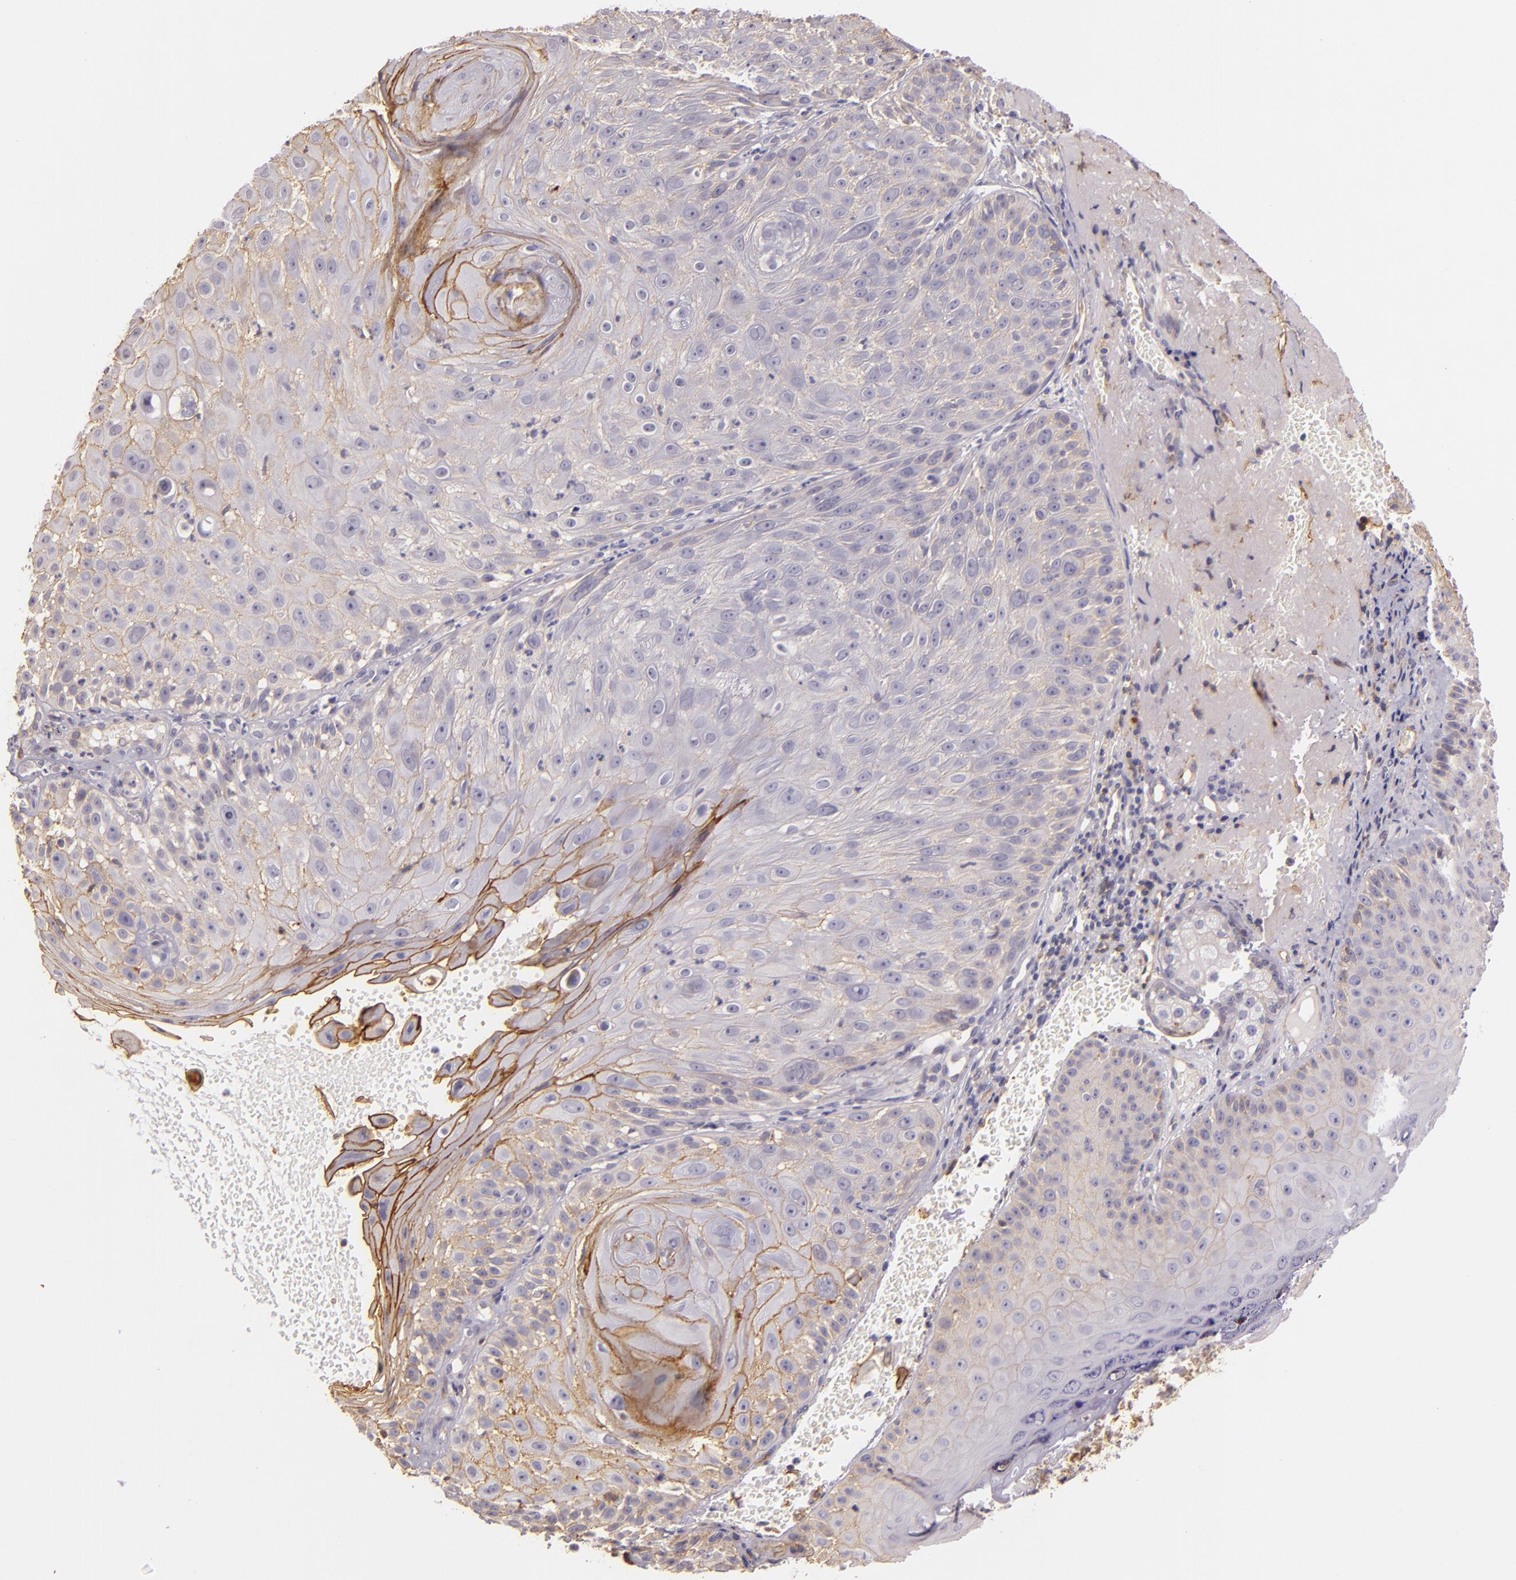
{"staining": {"intensity": "weak", "quantity": ">75%", "location": "cytoplasmic/membranous"}, "tissue": "skin cancer", "cell_type": "Tumor cells", "image_type": "cancer", "snomed": [{"axis": "morphology", "description": "Squamous cell carcinoma, NOS"}, {"axis": "topography", "description": "Skin"}], "caption": "Immunohistochemistry (DAB (3,3'-diaminobenzidine)) staining of human skin squamous cell carcinoma demonstrates weak cytoplasmic/membranous protein positivity in about >75% of tumor cells.", "gene": "CTSF", "patient": {"sex": "female", "age": 89}}